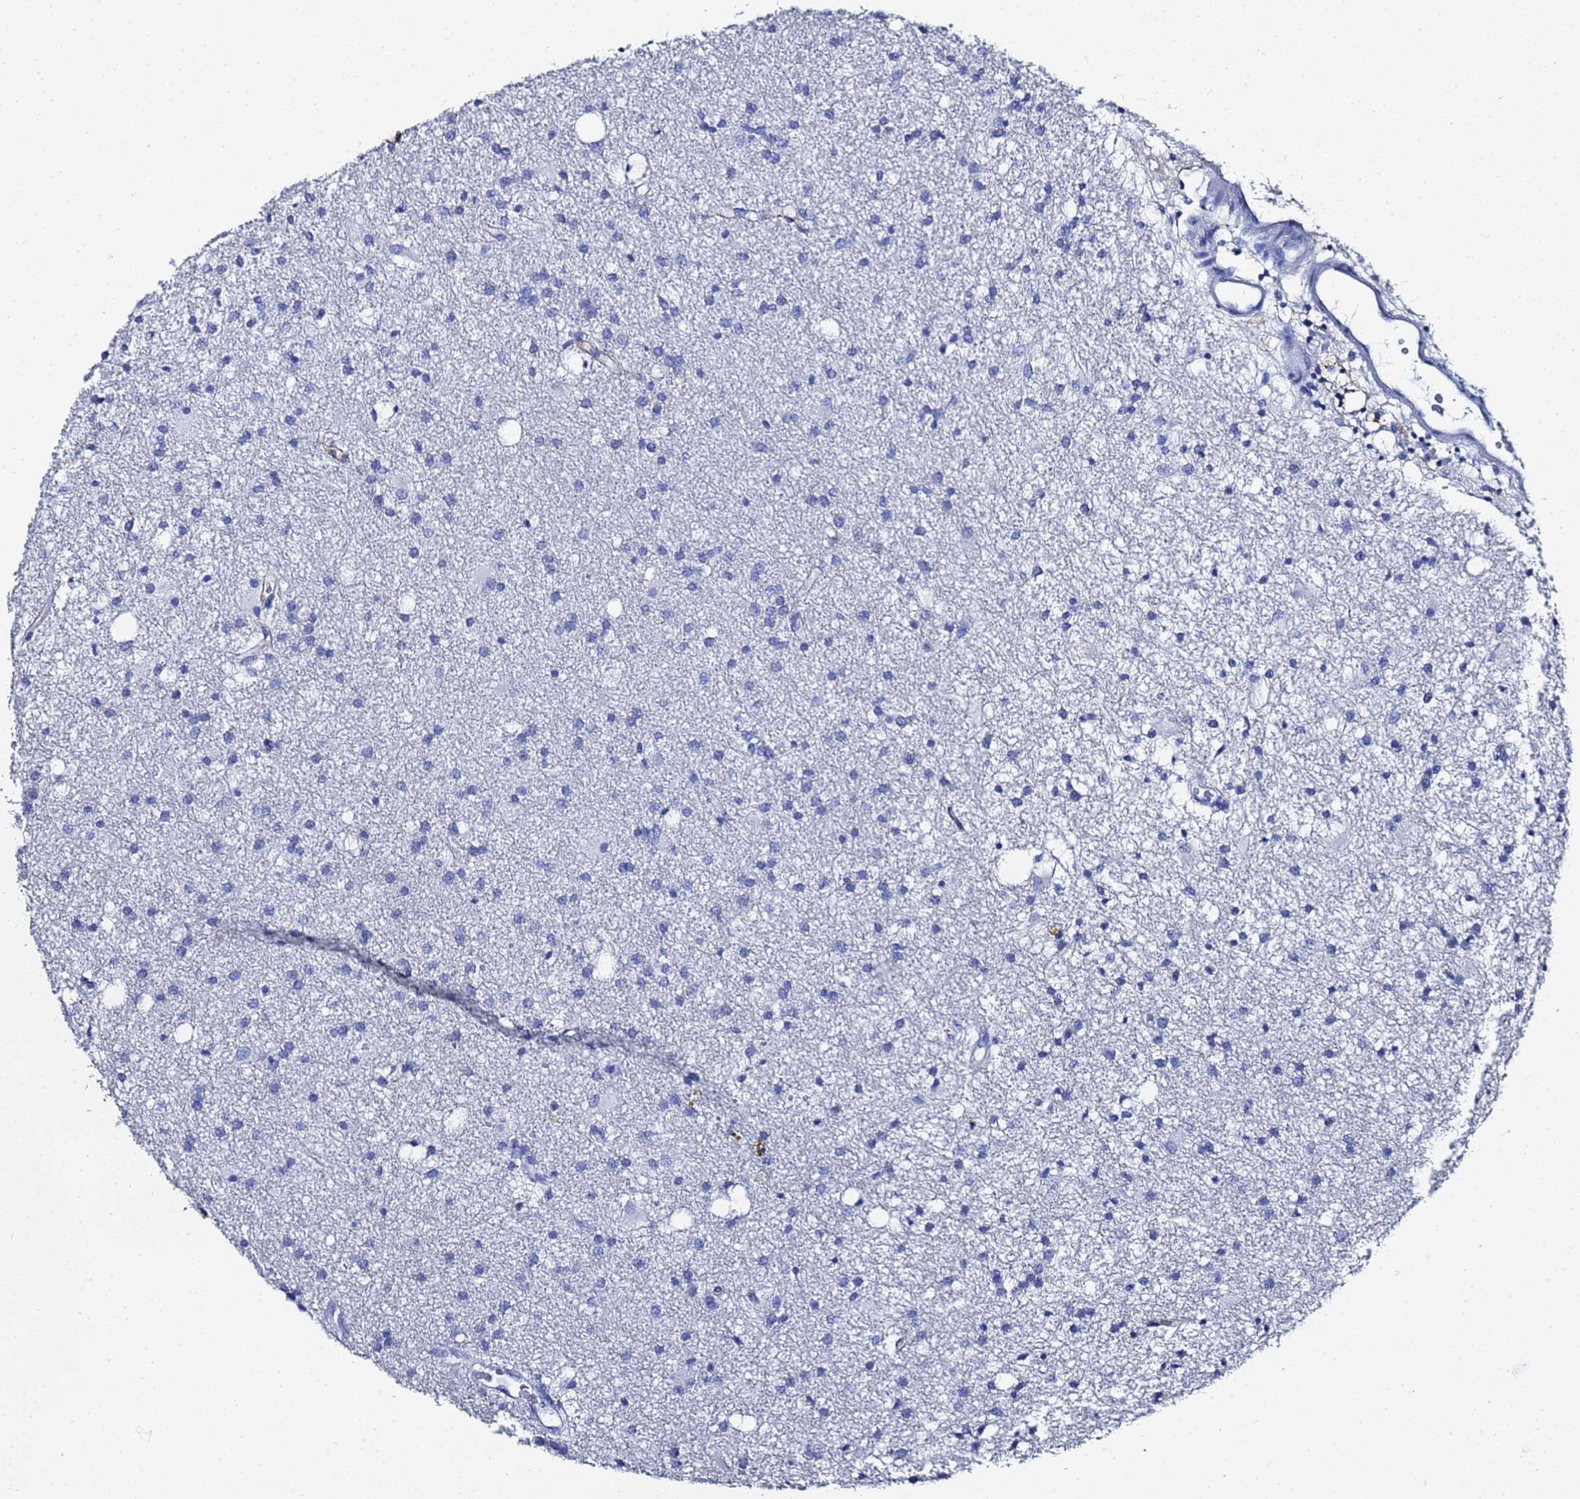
{"staining": {"intensity": "negative", "quantity": "none", "location": "none"}, "tissue": "glioma", "cell_type": "Tumor cells", "image_type": "cancer", "snomed": [{"axis": "morphology", "description": "Glioma, malignant, High grade"}, {"axis": "topography", "description": "Brain"}], "caption": "Immunohistochemistry (IHC) image of human malignant glioma (high-grade) stained for a protein (brown), which shows no positivity in tumor cells.", "gene": "GGT1", "patient": {"sex": "male", "age": 77}}